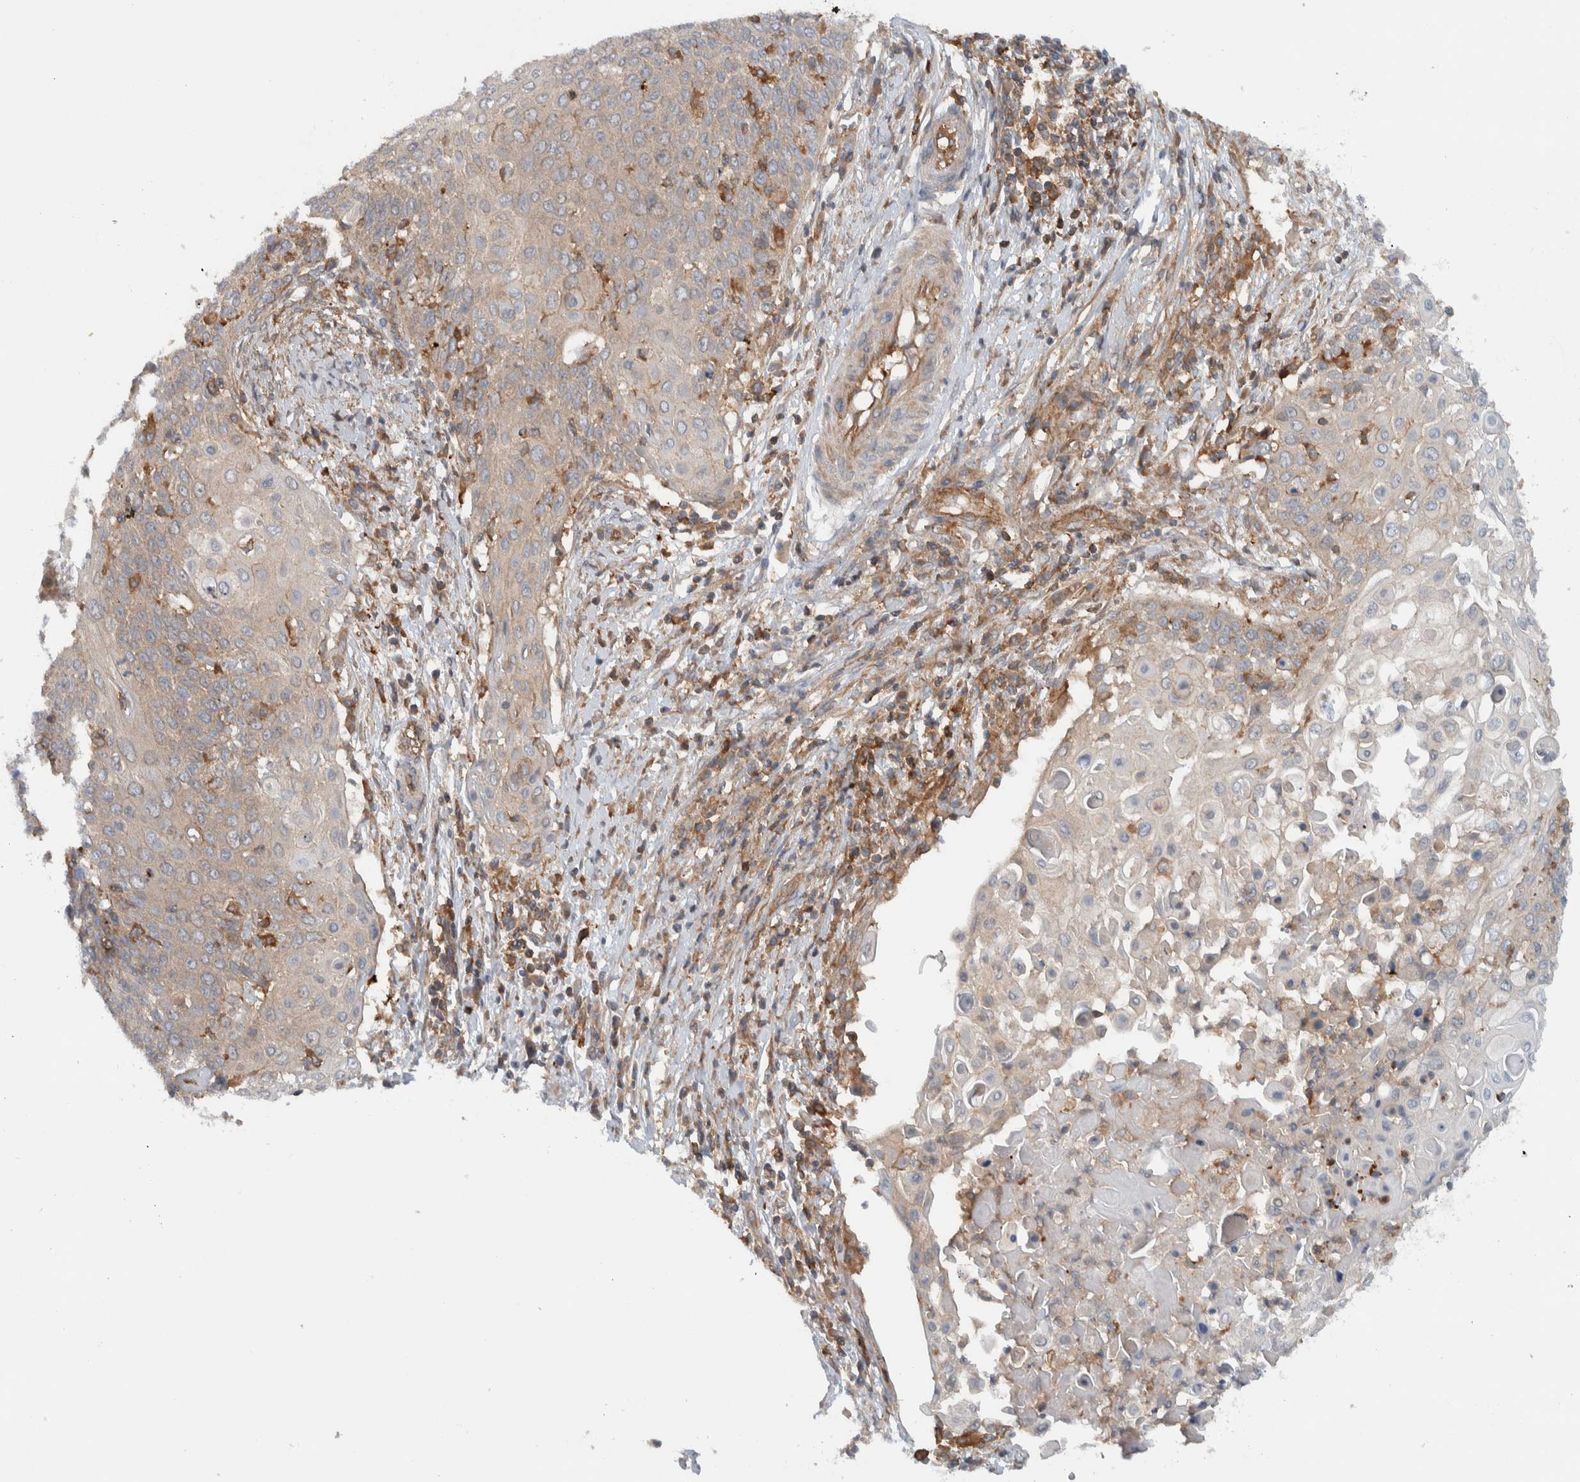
{"staining": {"intensity": "weak", "quantity": "25%-75%", "location": "cytoplasmic/membranous"}, "tissue": "cervical cancer", "cell_type": "Tumor cells", "image_type": "cancer", "snomed": [{"axis": "morphology", "description": "Squamous cell carcinoma, NOS"}, {"axis": "topography", "description": "Cervix"}], "caption": "DAB (3,3'-diaminobenzidine) immunohistochemical staining of human cervical cancer demonstrates weak cytoplasmic/membranous protein expression in approximately 25%-75% of tumor cells.", "gene": "MPRIP", "patient": {"sex": "female", "age": 39}}